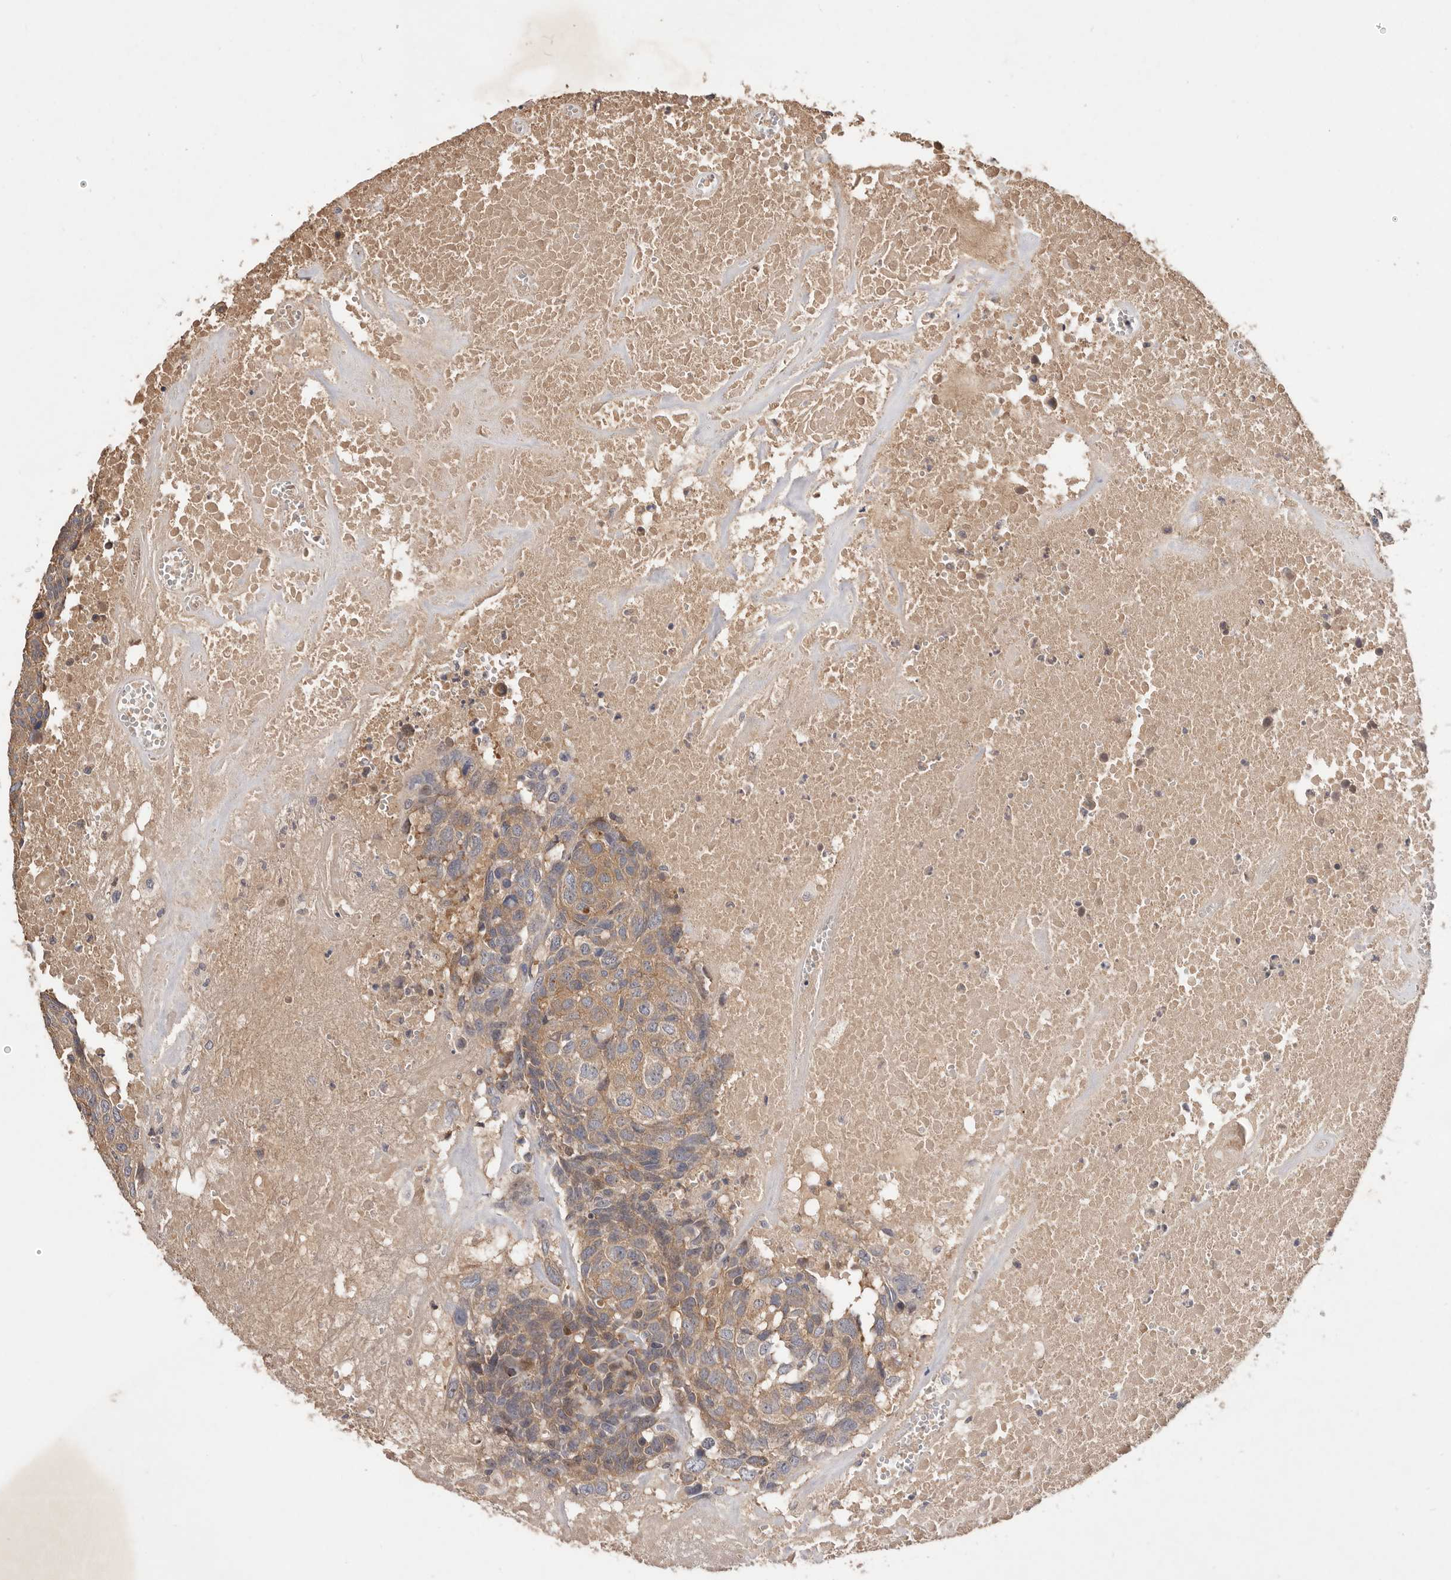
{"staining": {"intensity": "weak", "quantity": ">75%", "location": "cytoplasmic/membranous"}, "tissue": "head and neck cancer", "cell_type": "Tumor cells", "image_type": "cancer", "snomed": [{"axis": "morphology", "description": "Squamous cell carcinoma, NOS"}, {"axis": "topography", "description": "Head-Neck"}], "caption": "Immunohistochemical staining of human squamous cell carcinoma (head and neck) shows low levels of weak cytoplasmic/membranous protein expression in about >75% of tumor cells.", "gene": "DOP1A", "patient": {"sex": "male", "age": 66}}